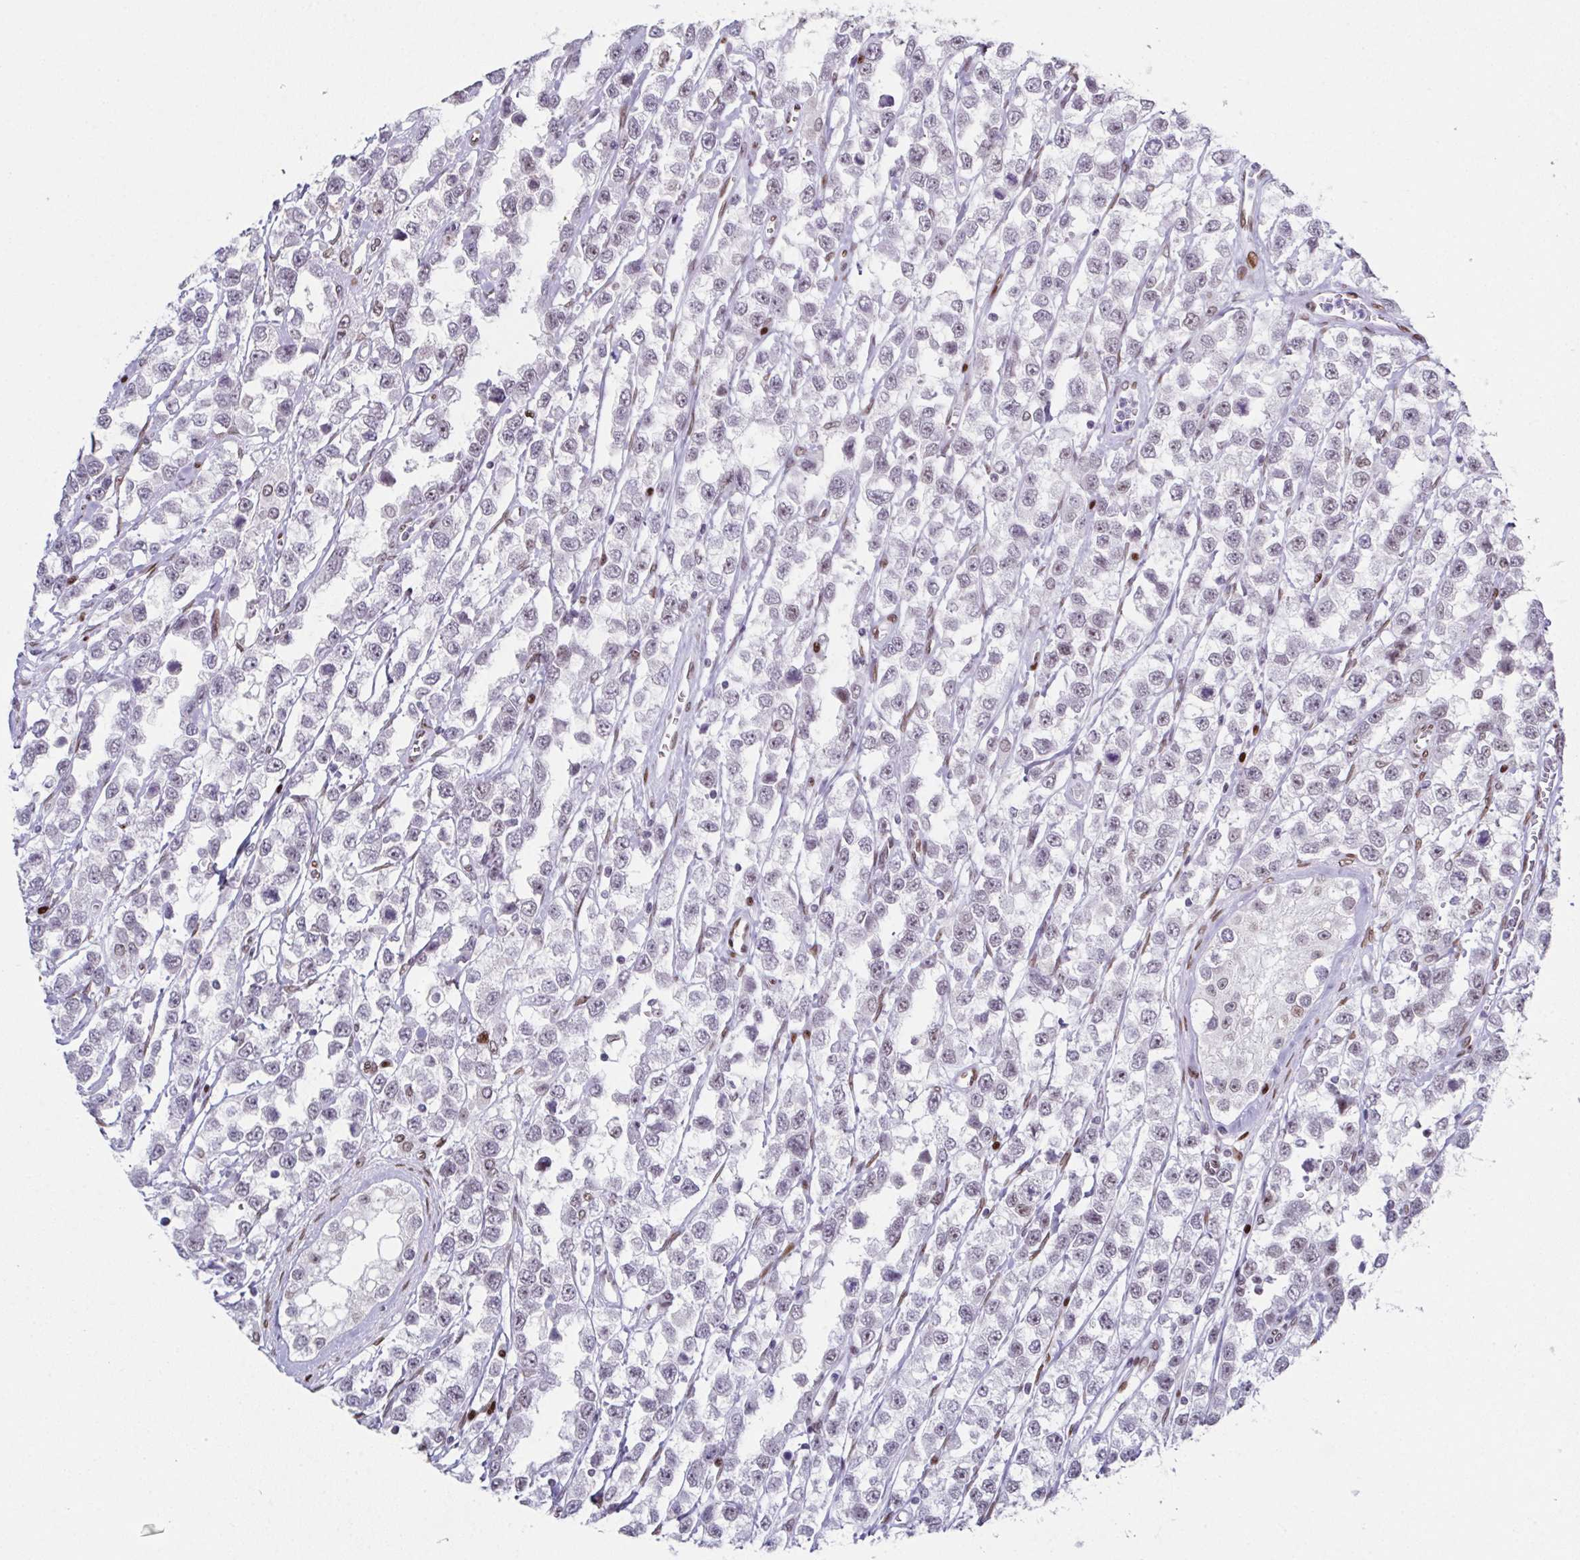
{"staining": {"intensity": "negative", "quantity": "none", "location": "none"}, "tissue": "testis cancer", "cell_type": "Tumor cells", "image_type": "cancer", "snomed": [{"axis": "morphology", "description": "Seminoma, NOS"}, {"axis": "topography", "description": "Testis"}], "caption": "Immunohistochemistry histopathology image of human seminoma (testis) stained for a protein (brown), which displays no expression in tumor cells.", "gene": "RB1", "patient": {"sex": "male", "age": 34}}